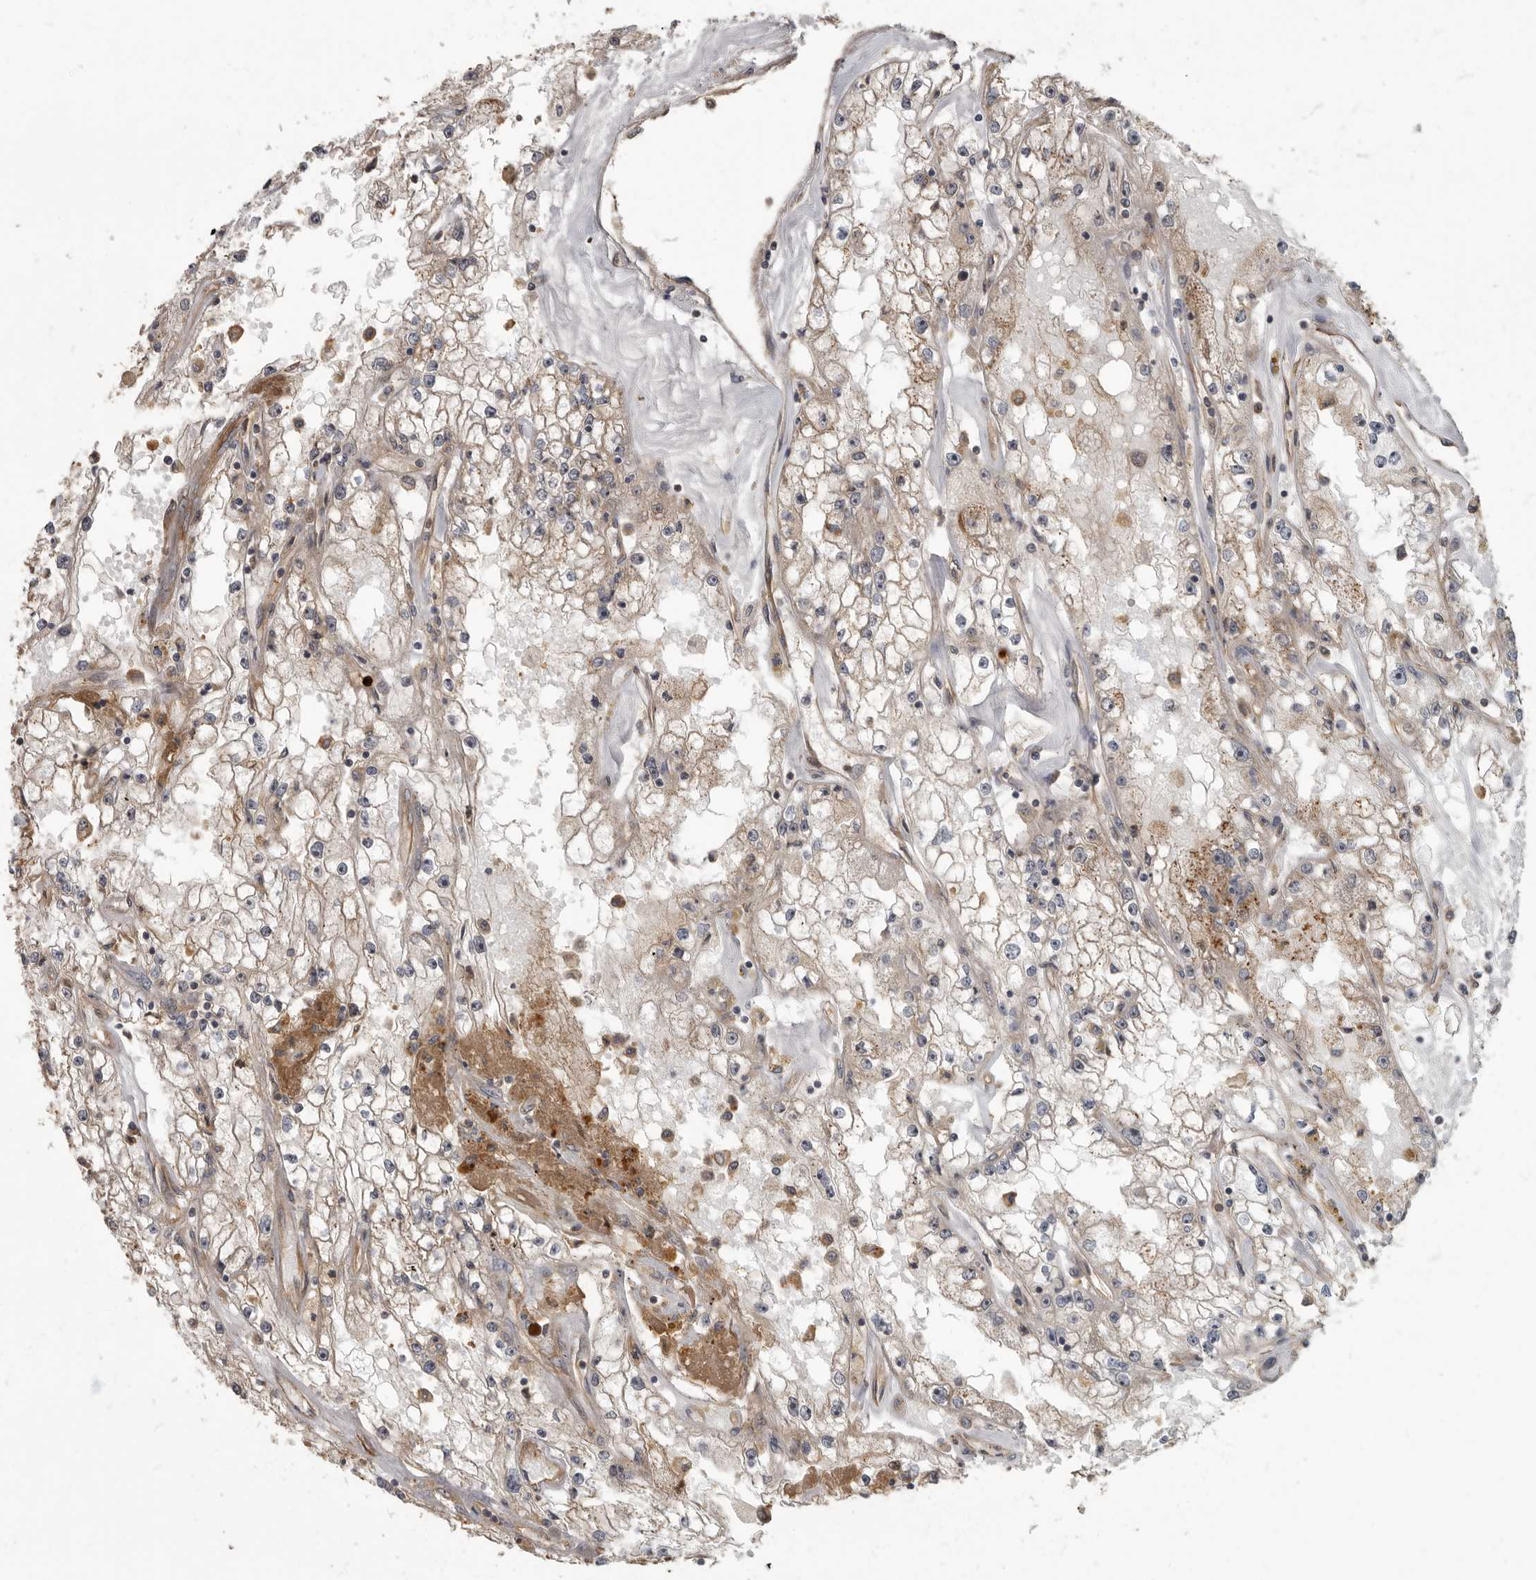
{"staining": {"intensity": "weak", "quantity": ">75%", "location": "cytoplasmic/membranous"}, "tissue": "renal cancer", "cell_type": "Tumor cells", "image_type": "cancer", "snomed": [{"axis": "morphology", "description": "Adenocarcinoma, NOS"}, {"axis": "topography", "description": "Kidney"}], "caption": "Human renal cancer (adenocarcinoma) stained for a protein (brown) exhibits weak cytoplasmic/membranous positive positivity in approximately >75% of tumor cells.", "gene": "DAAM1", "patient": {"sex": "male", "age": 56}}